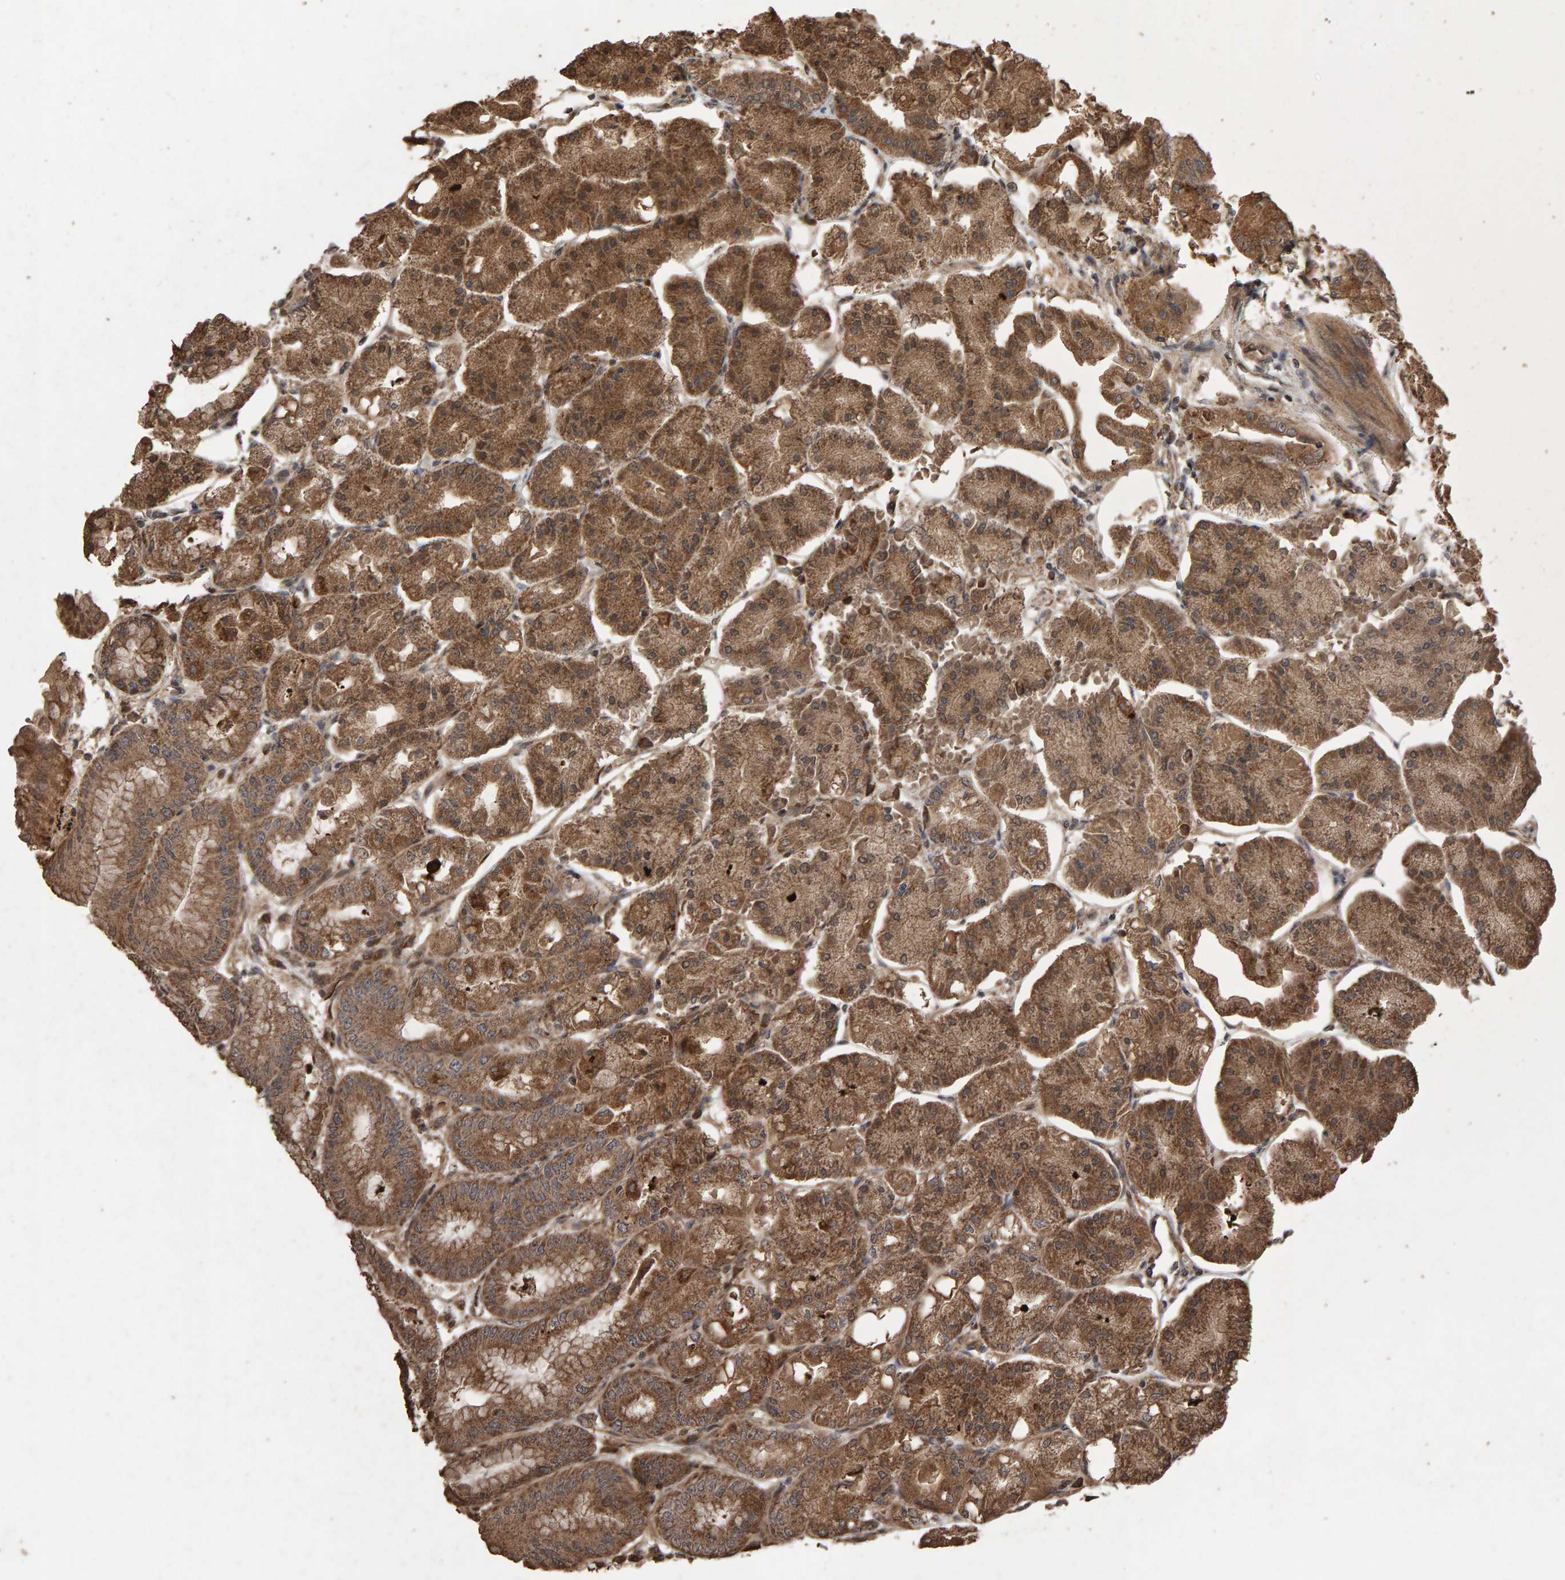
{"staining": {"intensity": "moderate", "quantity": ">75%", "location": "cytoplasmic/membranous"}, "tissue": "stomach", "cell_type": "Glandular cells", "image_type": "normal", "snomed": [{"axis": "morphology", "description": "Normal tissue, NOS"}, {"axis": "topography", "description": "Stomach, lower"}], "caption": "Immunohistochemistry (IHC) histopathology image of normal stomach: stomach stained using IHC displays medium levels of moderate protein expression localized specifically in the cytoplasmic/membranous of glandular cells, appearing as a cytoplasmic/membranous brown color.", "gene": "OSBP2", "patient": {"sex": "male", "age": 71}}